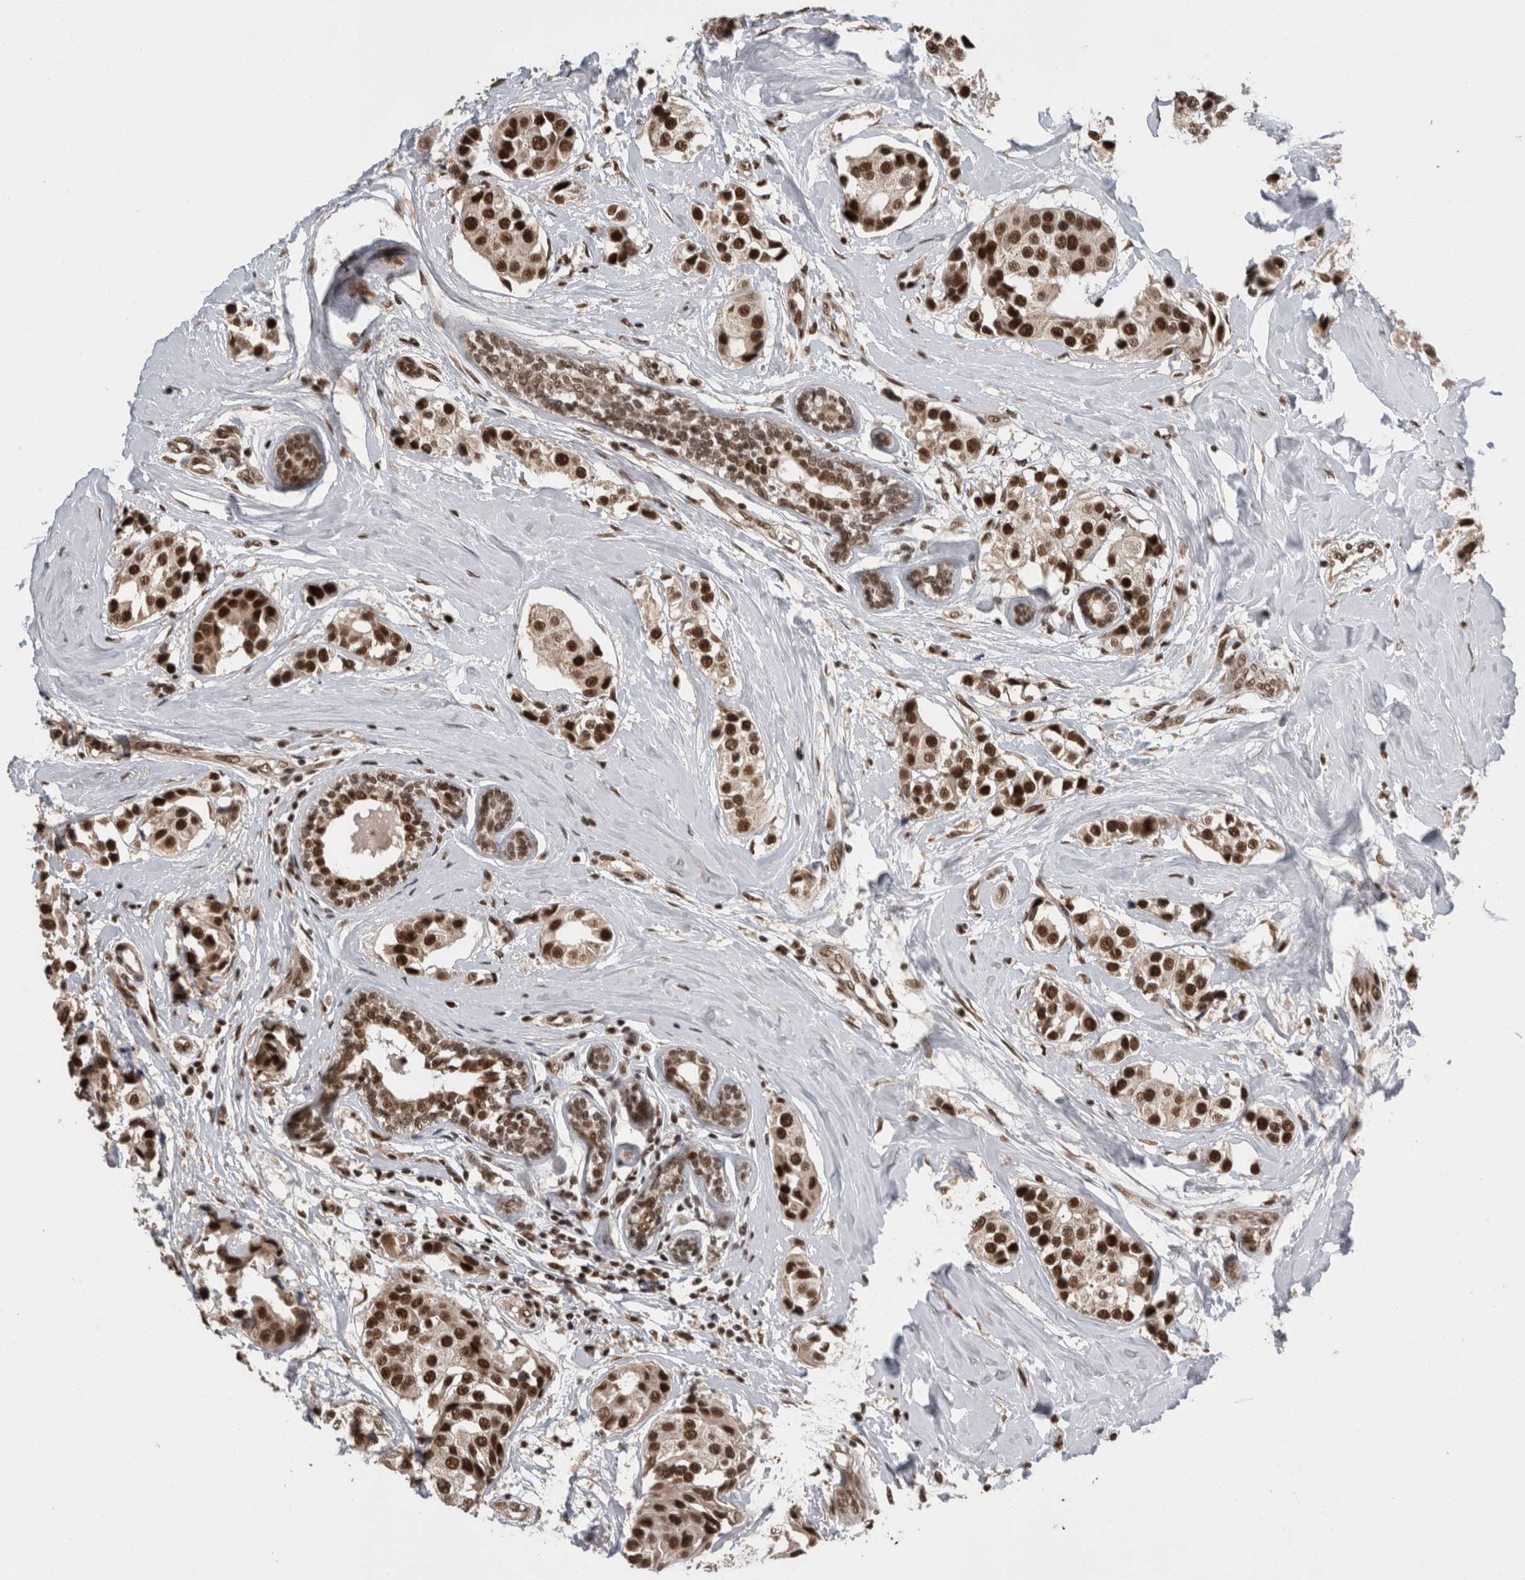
{"staining": {"intensity": "strong", "quantity": ">75%", "location": "nuclear"}, "tissue": "breast cancer", "cell_type": "Tumor cells", "image_type": "cancer", "snomed": [{"axis": "morphology", "description": "Normal tissue, NOS"}, {"axis": "morphology", "description": "Duct carcinoma"}, {"axis": "topography", "description": "Breast"}], "caption": "Protein staining of breast cancer (infiltrating ductal carcinoma) tissue demonstrates strong nuclear staining in approximately >75% of tumor cells.", "gene": "CPSF2", "patient": {"sex": "female", "age": 39}}